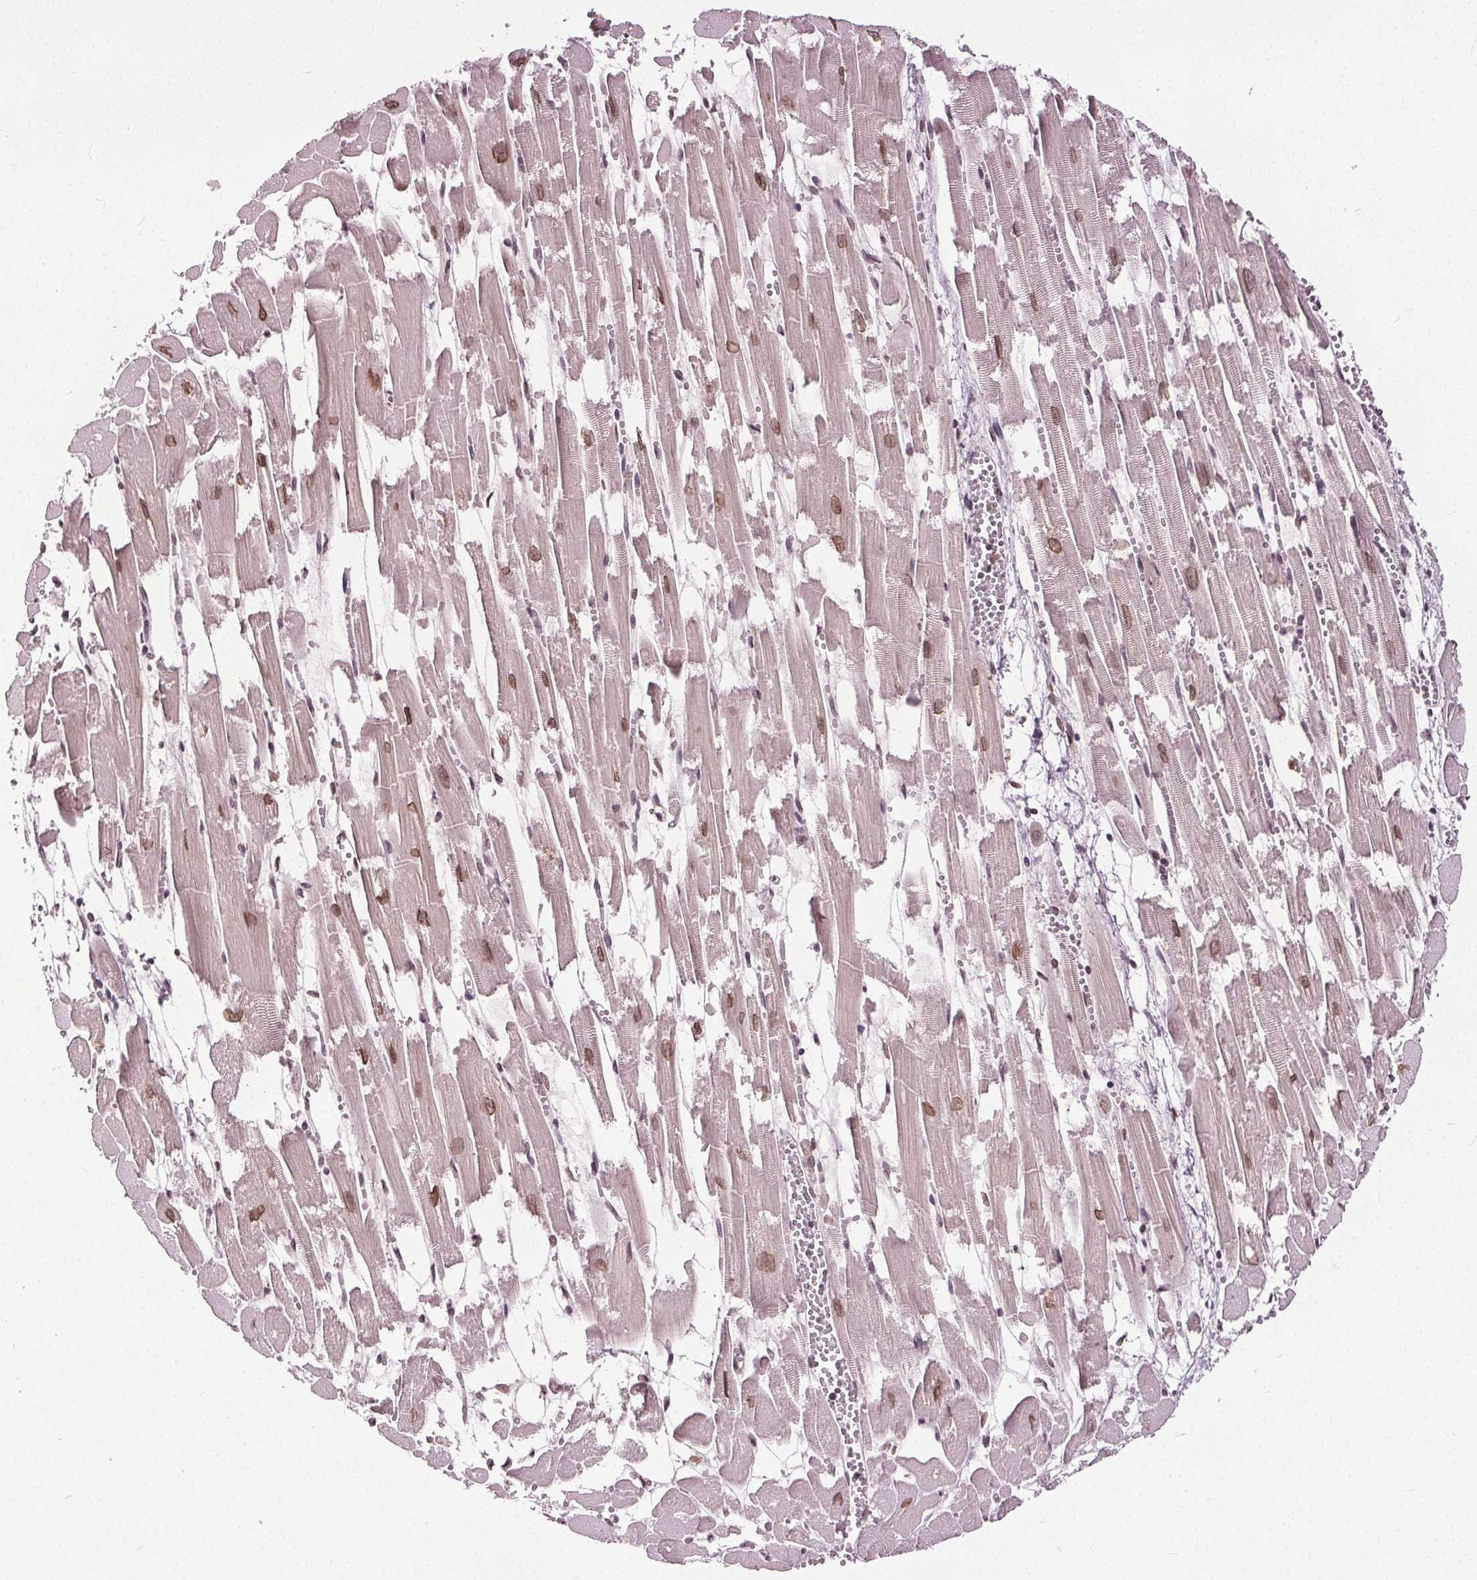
{"staining": {"intensity": "moderate", "quantity": ">75%", "location": "cytoplasmic/membranous,nuclear"}, "tissue": "heart muscle", "cell_type": "Cardiomyocytes", "image_type": "normal", "snomed": [{"axis": "morphology", "description": "Normal tissue, NOS"}, {"axis": "topography", "description": "Heart"}], "caption": "A brown stain highlights moderate cytoplasmic/membranous,nuclear staining of a protein in cardiomyocytes of benign human heart muscle. (brown staining indicates protein expression, while blue staining denotes nuclei).", "gene": "TTC39C", "patient": {"sex": "female", "age": 52}}